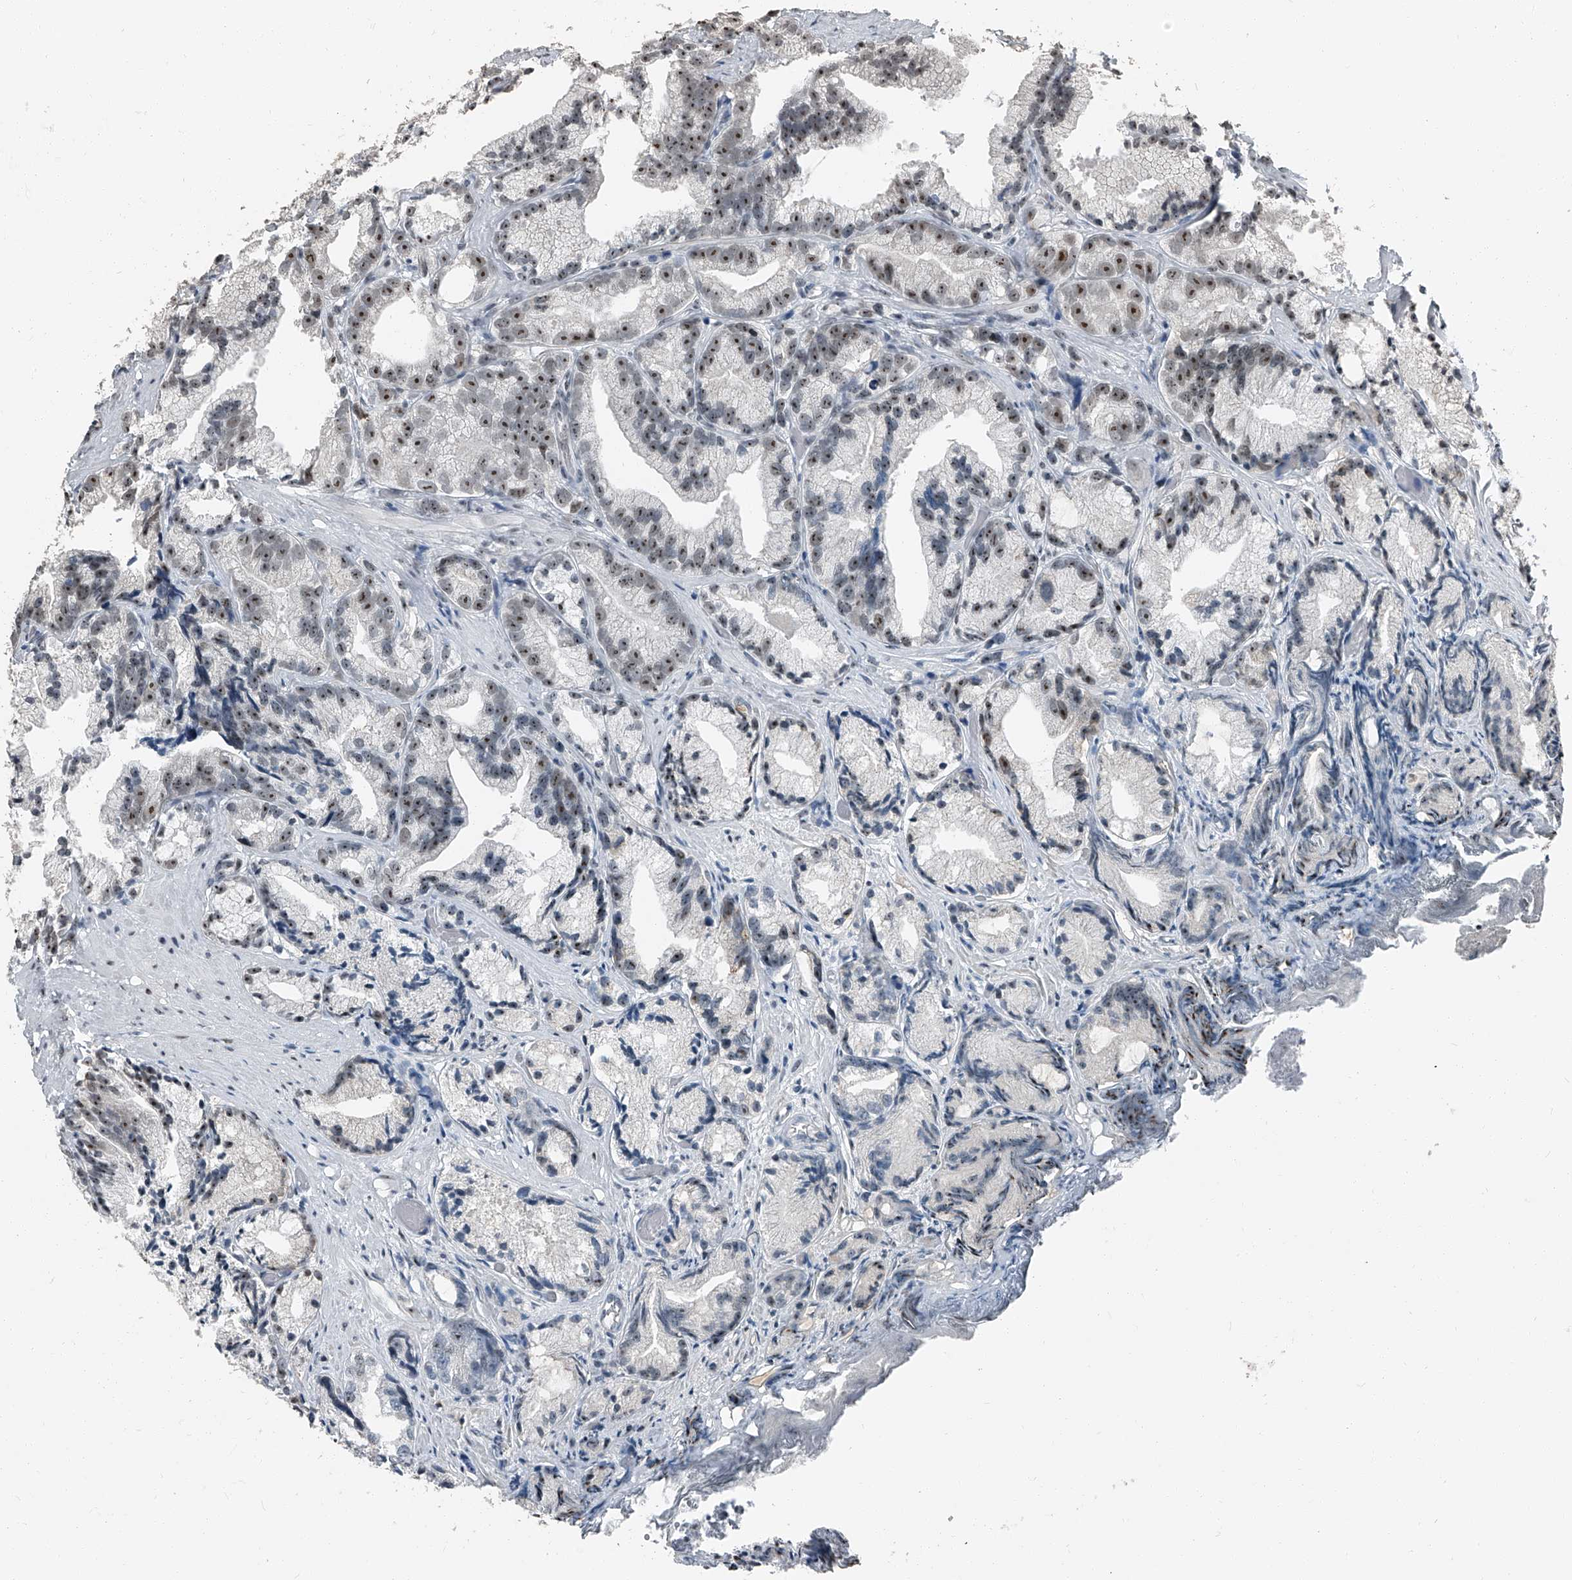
{"staining": {"intensity": "moderate", "quantity": "25%-75%", "location": "nuclear"}, "tissue": "prostate cancer", "cell_type": "Tumor cells", "image_type": "cancer", "snomed": [{"axis": "morphology", "description": "Adenocarcinoma, Low grade"}, {"axis": "topography", "description": "Prostate"}], "caption": "Immunohistochemistry (IHC) micrograph of neoplastic tissue: prostate adenocarcinoma (low-grade) stained using immunohistochemistry displays medium levels of moderate protein expression localized specifically in the nuclear of tumor cells, appearing as a nuclear brown color.", "gene": "TCOF1", "patient": {"sex": "male", "age": 89}}